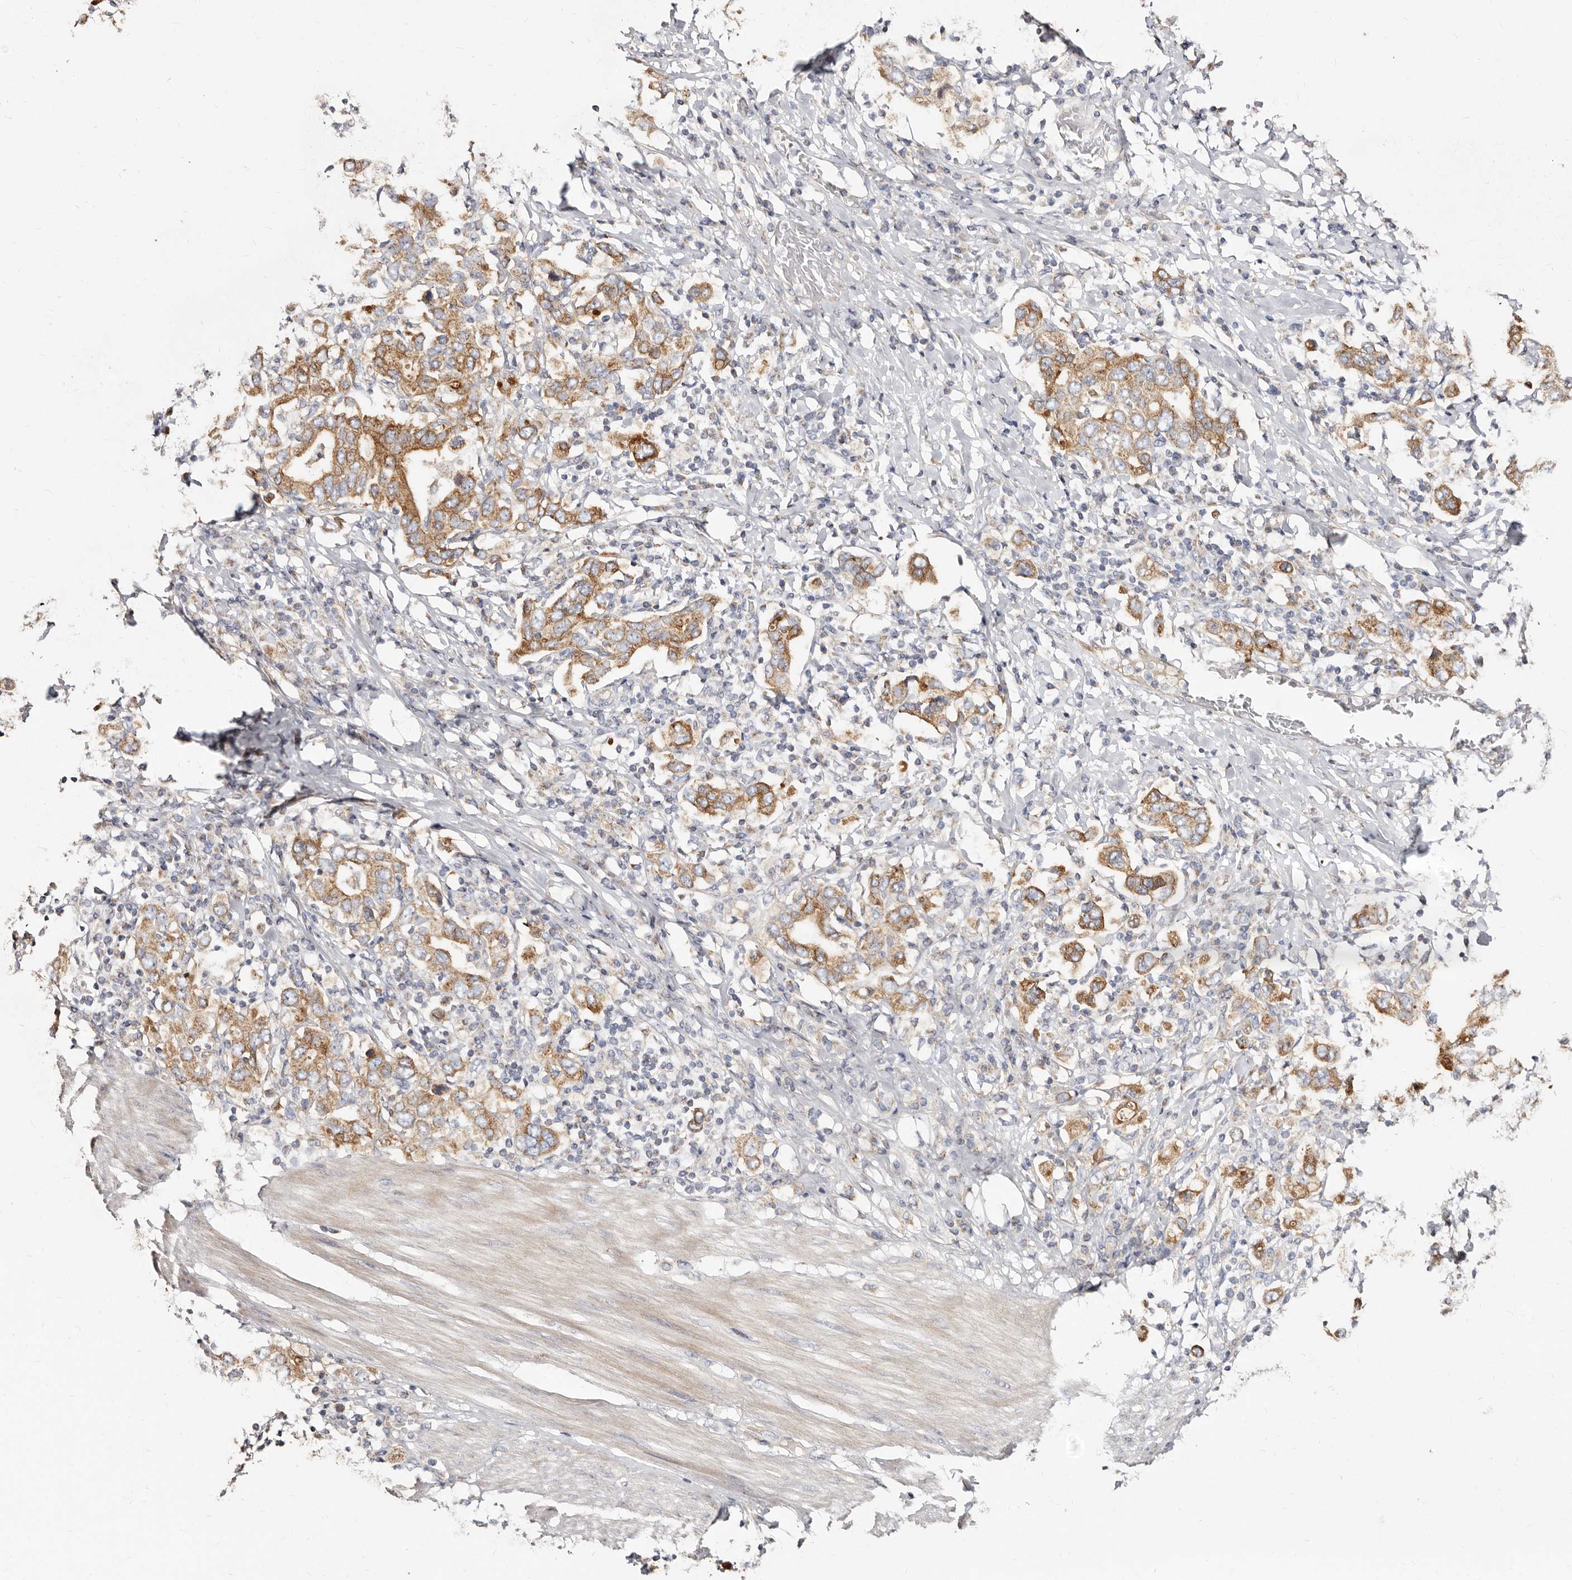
{"staining": {"intensity": "moderate", "quantity": ">75%", "location": "cytoplasmic/membranous"}, "tissue": "stomach cancer", "cell_type": "Tumor cells", "image_type": "cancer", "snomed": [{"axis": "morphology", "description": "Adenocarcinoma, NOS"}, {"axis": "topography", "description": "Stomach, upper"}], "caption": "This photomicrograph displays stomach adenocarcinoma stained with immunohistochemistry (IHC) to label a protein in brown. The cytoplasmic/membranous of tumor cells show moderate positivity for the protein. Nuclei are counter-stained blue.", "gene": "BAIAP2L1", "patient": {"sex": "male", "age": 62}}